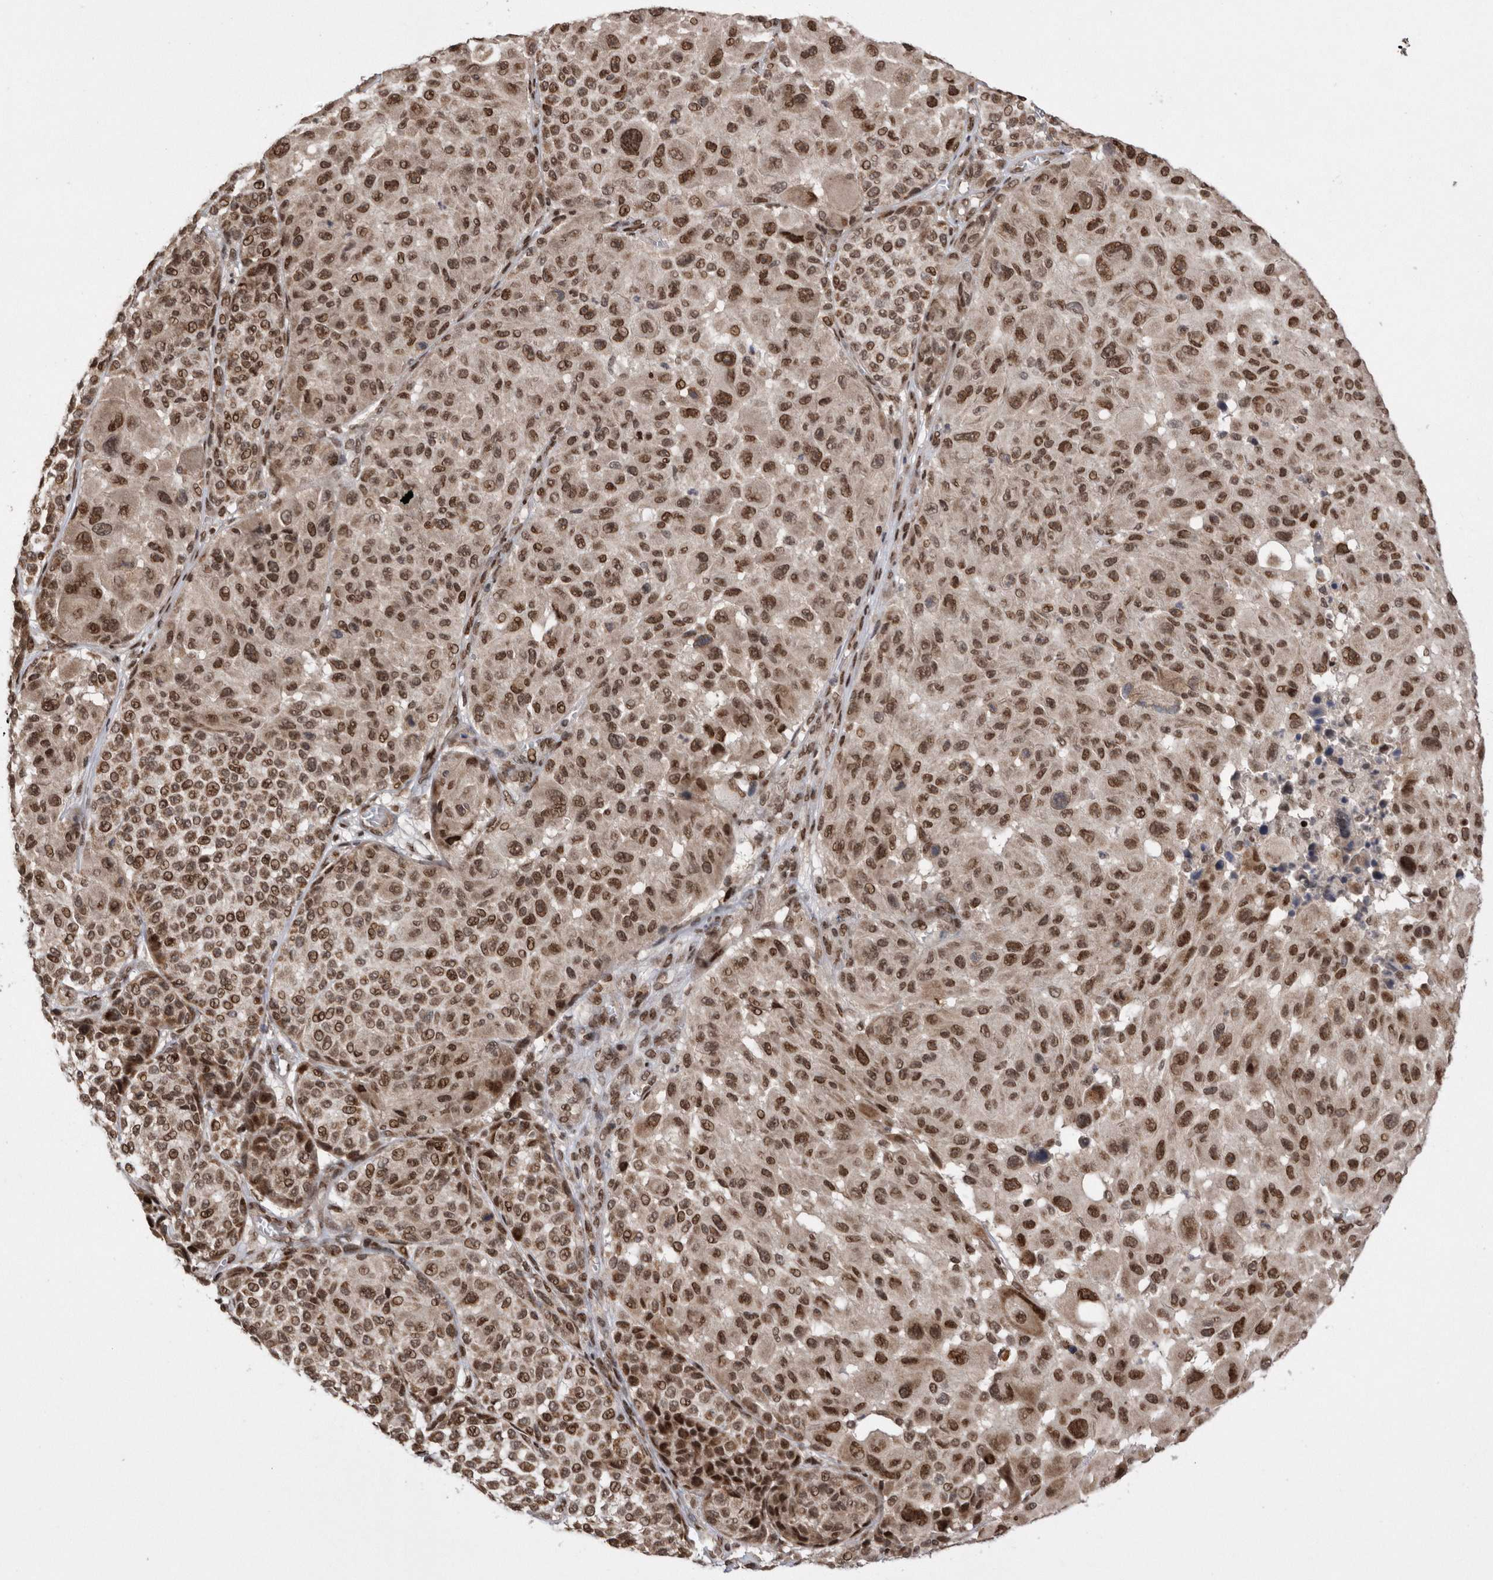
{"staining": {"intensity": "moderate", "quantity": ">75%", "location": "nuclear"}, "tissue": "melanoma", "cell_type": "Tumor cells", "image_type": "cancer", "snomed": [{"axis": "morphology", "description": "Malignant melanoma, NOS"}, {"axis": "topography", "description": "Skin"}], "caption": "Immunohistochemistry (IHC) of human malignant melanoma shows medium levels of moderate nuclear positivity in approximately >75% of tumor cells.", "gene": "TDRD3", "patient": {"sex": "male", "age": 83}}